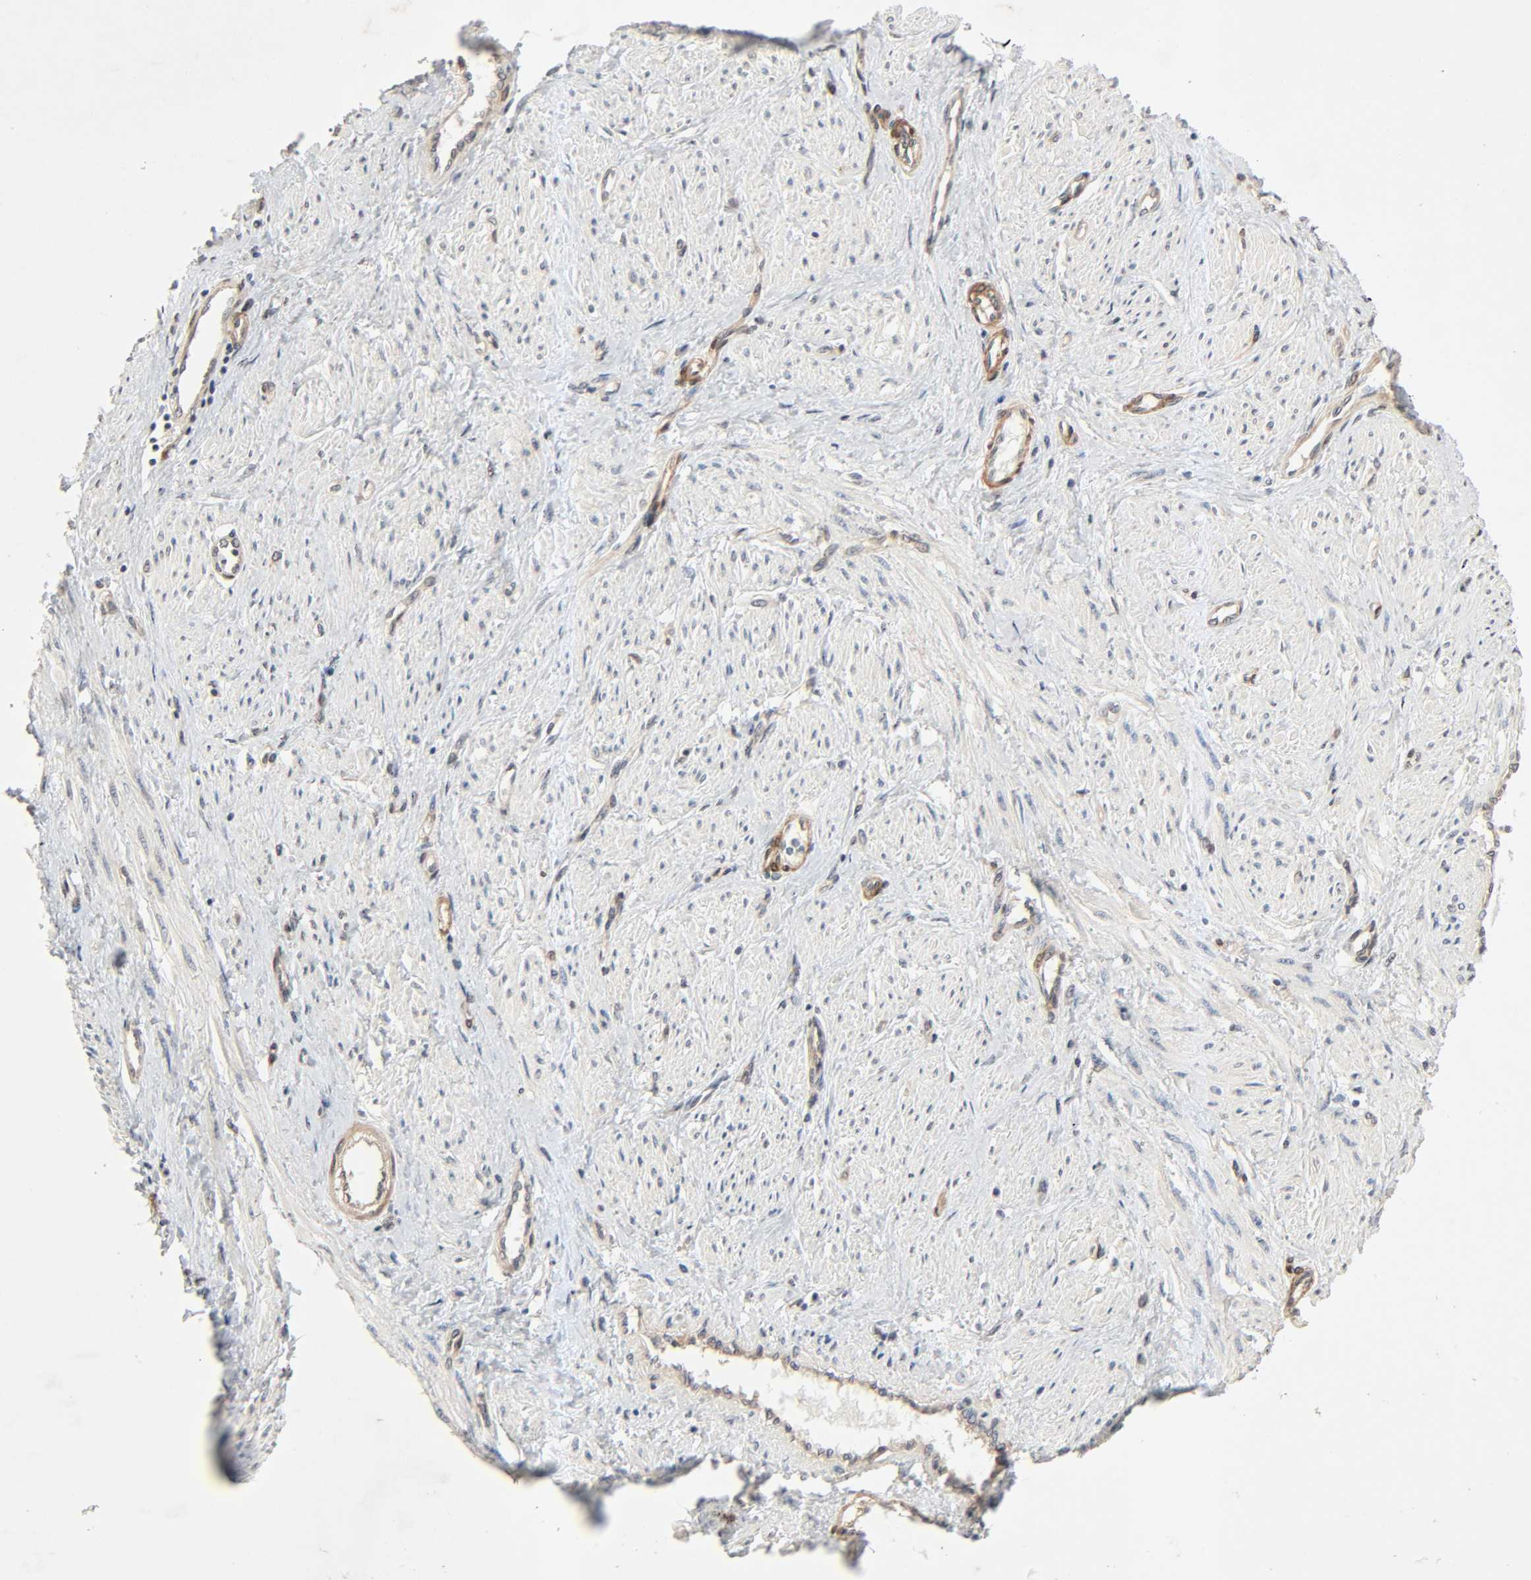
{"staining": {"intensity": "weak", "quantity": "25%-75%", "location": "cytoplasmic/membranous"}, "tissue": "smooth muscle", "cell_type": "Smooth muscle cells", "image_type": "normal", "snomed": [{"axis": "morphology", "description": "Normal tissue, NOS"}, {"axis": "topography", "description": "Smooth muscle"}, {"axis": "topography", "description": "Uterus"}], "caption": "Smooth muscle cells demonstrate low levels of weak cytoplasmic/membranous staining in about 25%-75% of cells in normal smooth muscle. Immunohistochemistry stains the protein in brown and the nuclei are stained blue.", "gene": "PTK2", "patient": {"sex": "female", "age": 39}}